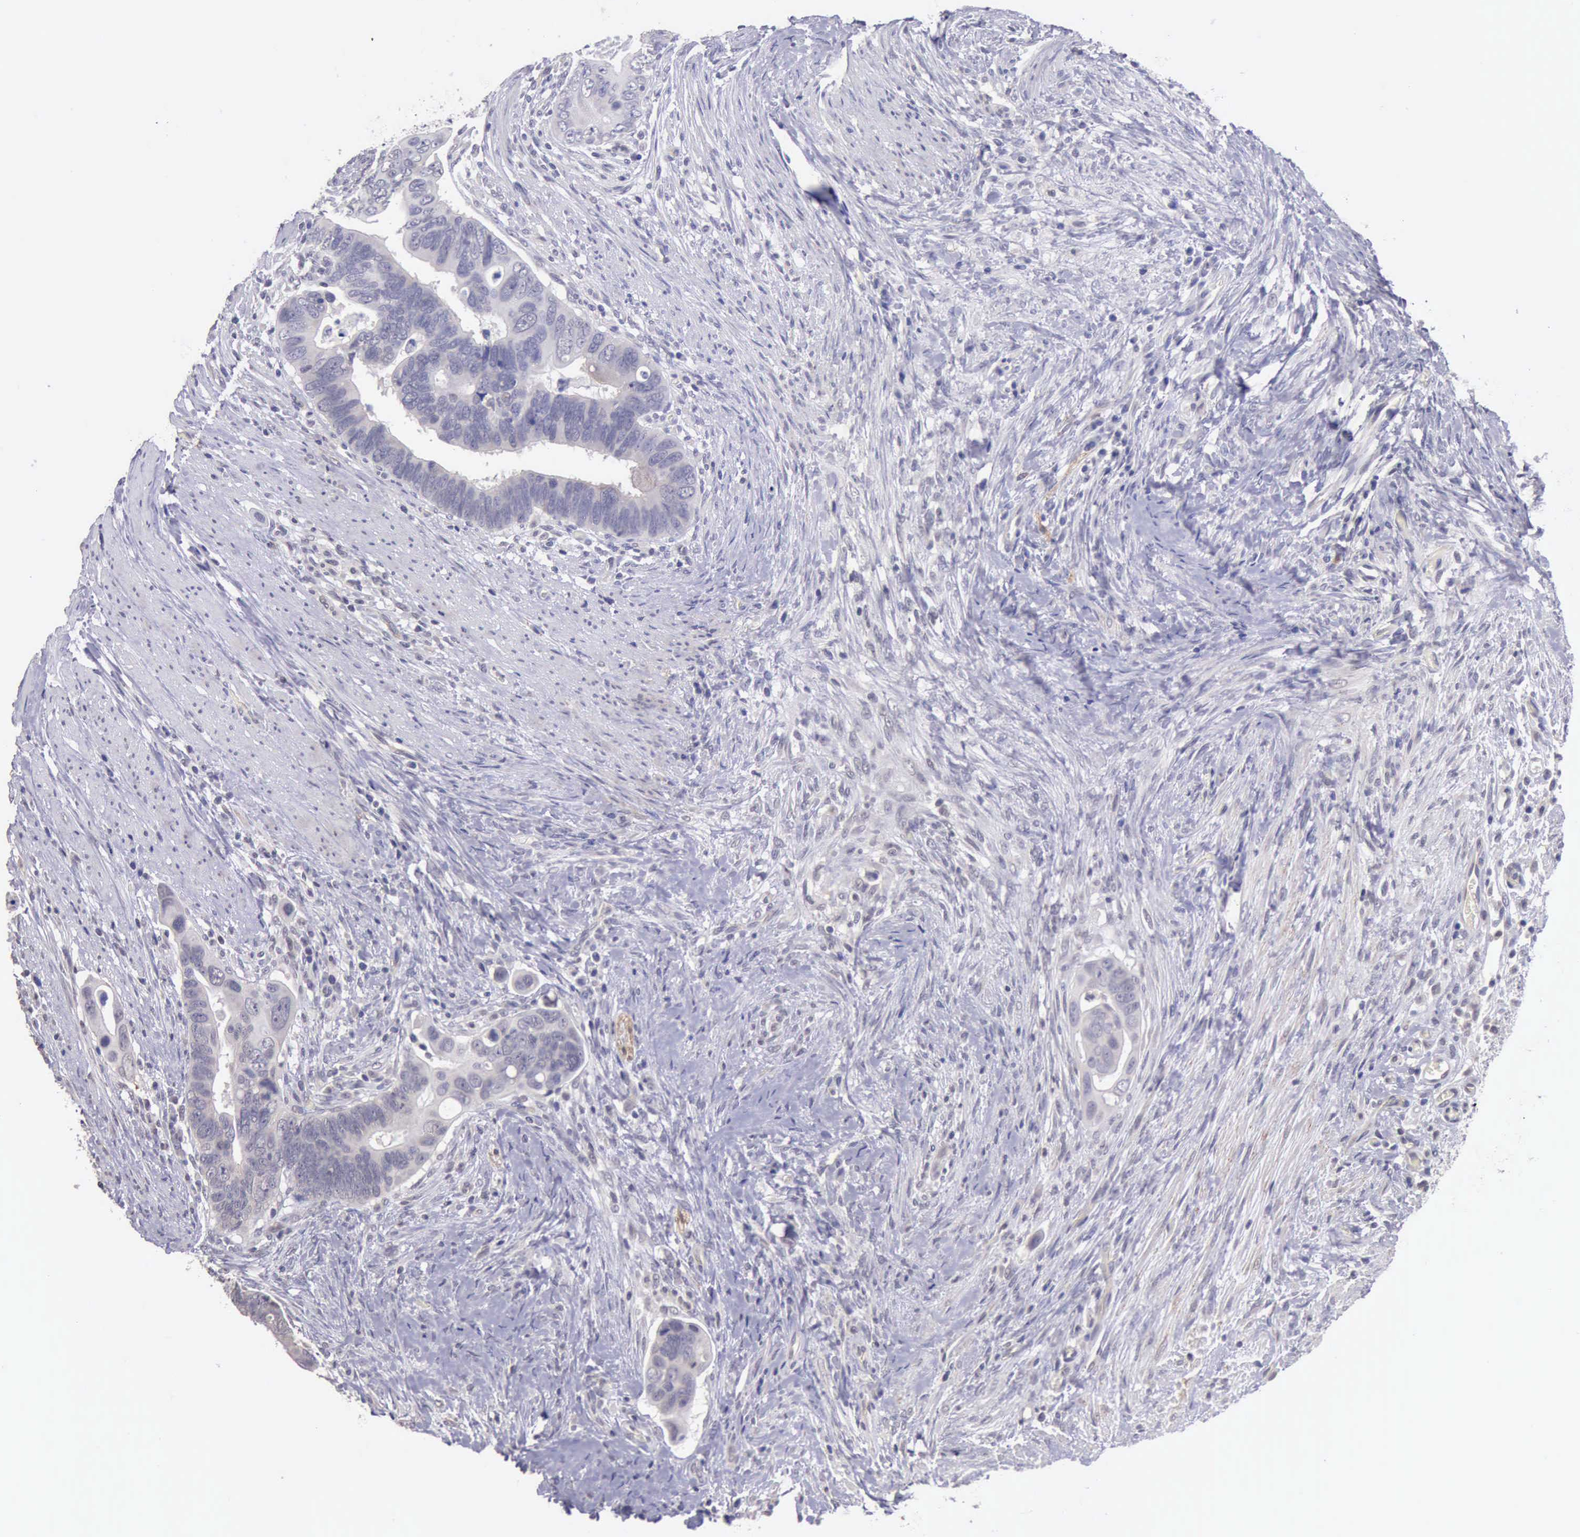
{"staining": {"intensity": "negative", "quantity": "none", "location": "none"}, "tissue": "colorectal cancer", "cell_type": "Tumor cells", "image_type": "cancer", "snomed": [{"axis": "morphology", "description": "Adenocarcinoma, NOS"}, {"axis": "topography", "description": "Rectum"}], "caption": "A high-resolution micrograph shows IHC staining of adenocarcinoma (colorectal), which reveals no significant positivity in tumor cells. (DAB immunohistochemistry, high magnification).", "gene": "KCND1", "patient": {"sex": "male", "age": 53}}